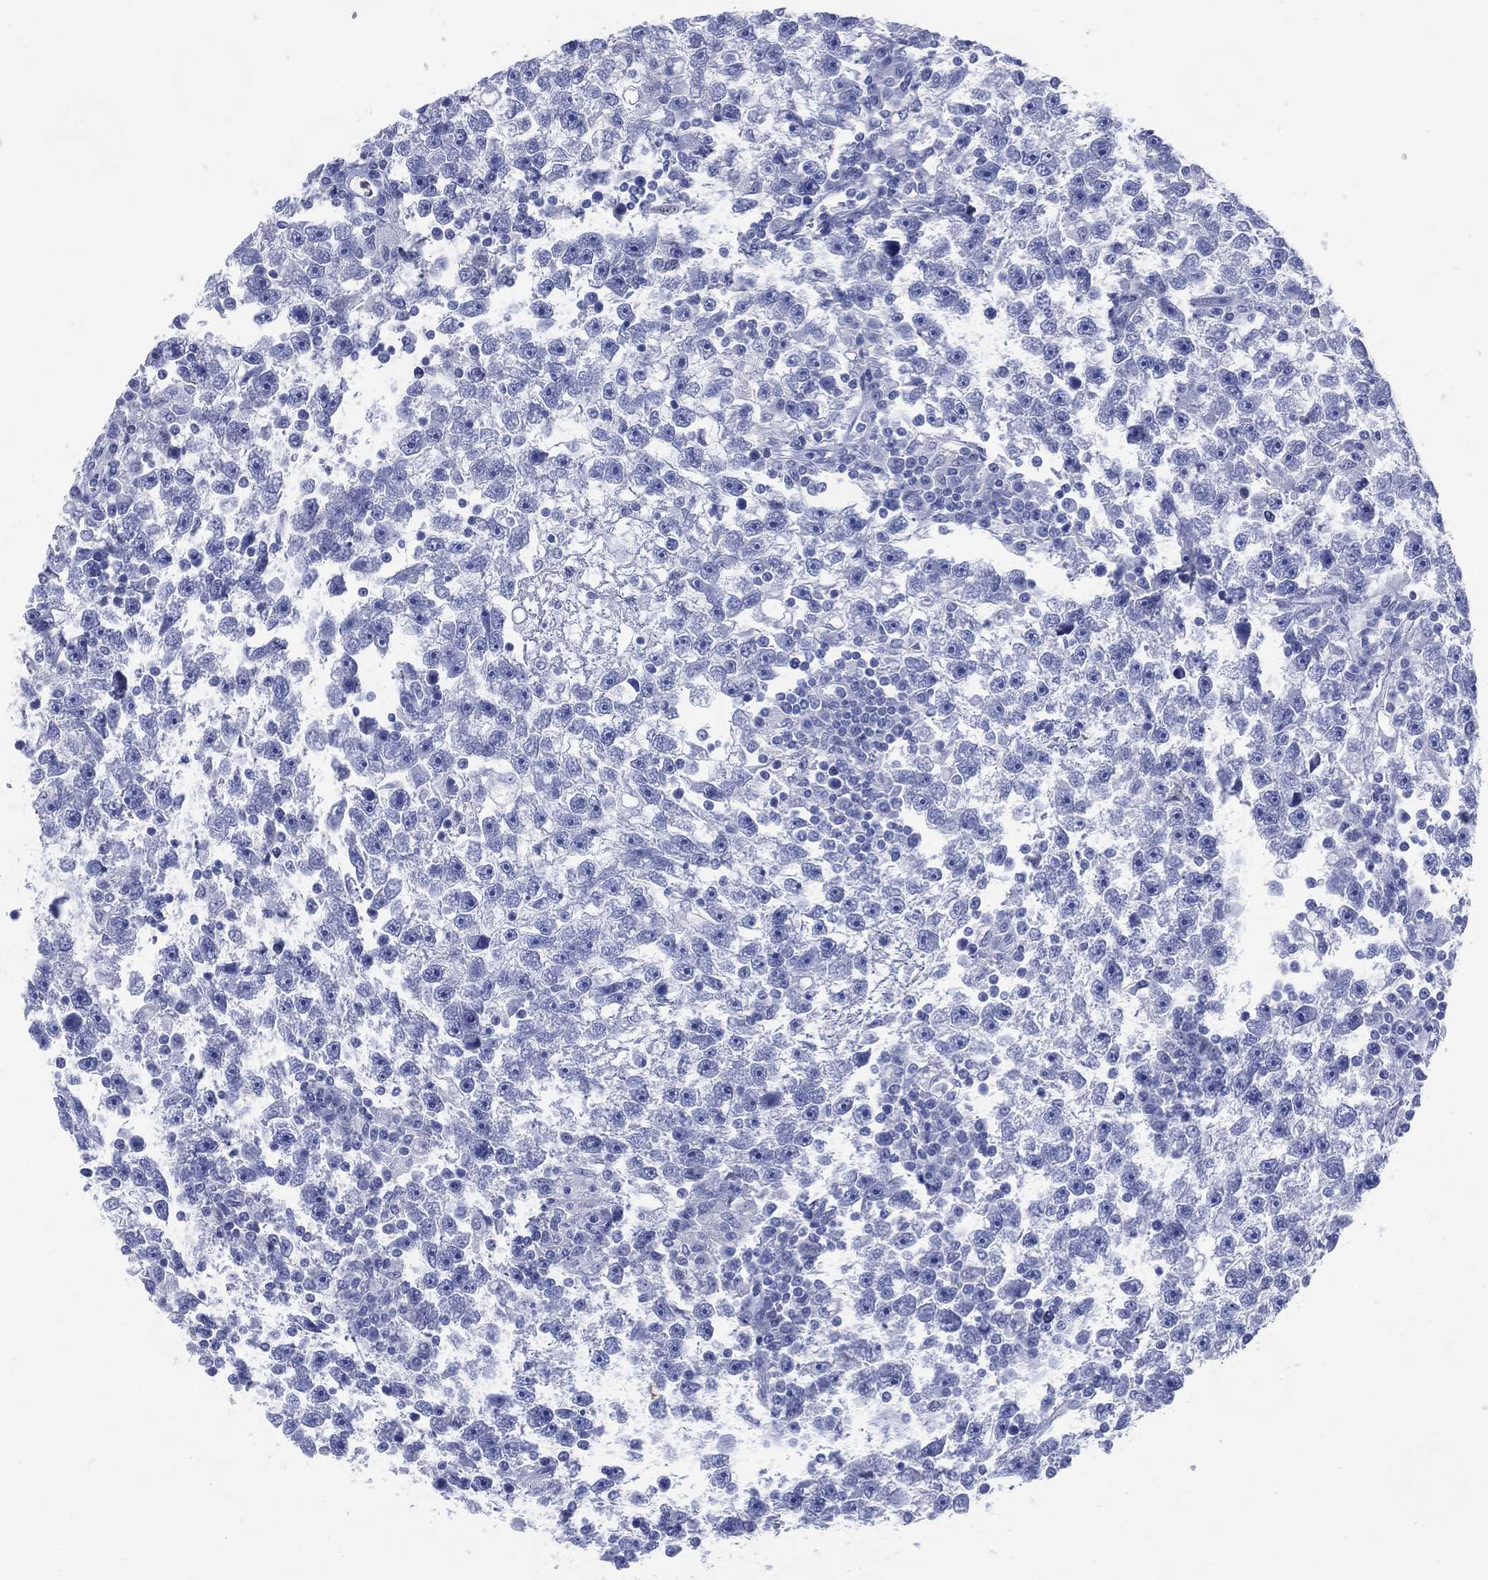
{"staining": {"intensity": "negative", "quantity": "none", "location": "none"}, "tissue": "testis cancer", "cell_type": "Tumor cells", "image_type": "cancer", "snomed": [{"axis": "morphology", "description": "Seminoma, NOS"}, {"axis": "topography", "description": "Testis"}], "caption": "This is an immunohistochemistry histopathology image of testis seminoma. There is no positivity in tumor cells.", "gene": "TMEM247", "patient": {"sex": "male", "age": 47}}